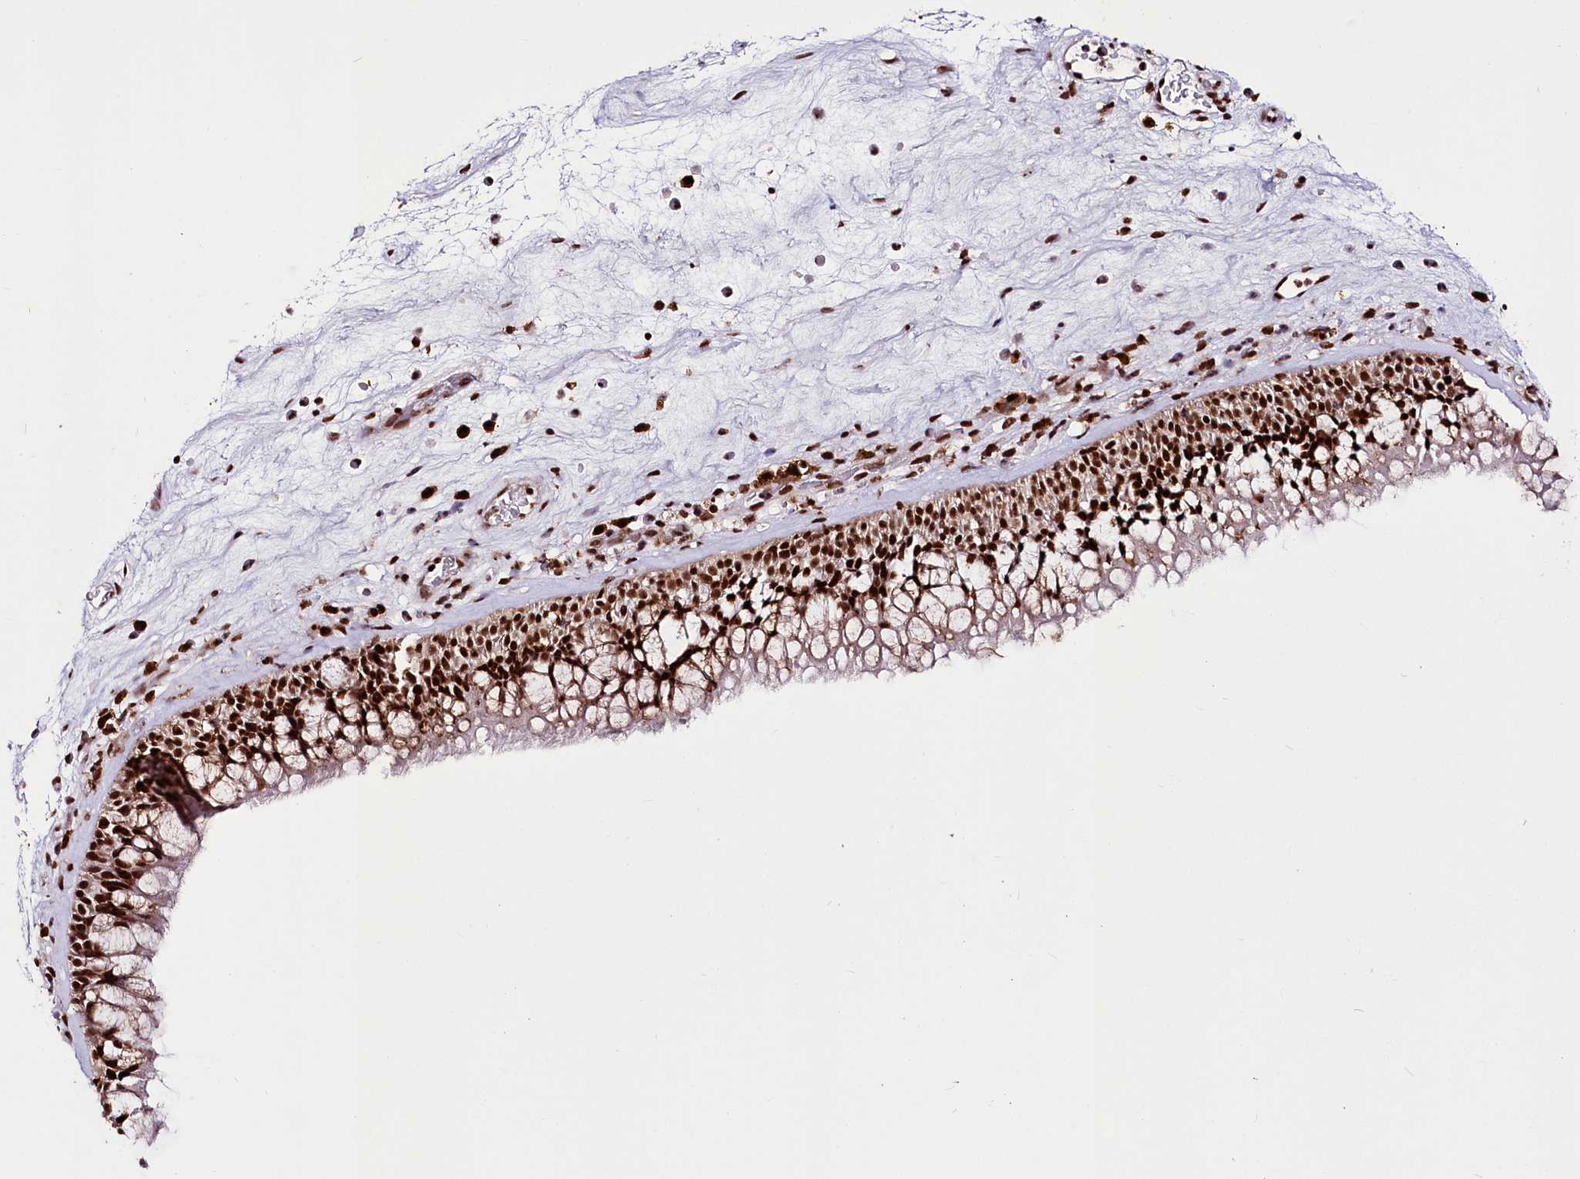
{"staining": {"intensity": "strong", "quantity": ">75%", "location": "nuclear"}, "tissue": "nasopharynx", "cell_type": "Respiratory epithelial cells", "image_type": "normal", "snomed": [{"axis": "morphology", "description": "Normal tissue, NOS"}, {"axis": "morphology", "description": "Inflammation, NOS"}, {"axis": "morphology", "description": "Malignant melanoma, Metastatic site"}, {"axis": "topography", "description": "Nasopharynx"}], "caption": "Nasopharynx stained for a protein (brown) demonstrates strong nuclear positive expression in approximately >75% of respiratory epithelial cells.", "gene": "SMARCE1", "patient": {"sex": "male", "age": 70}}